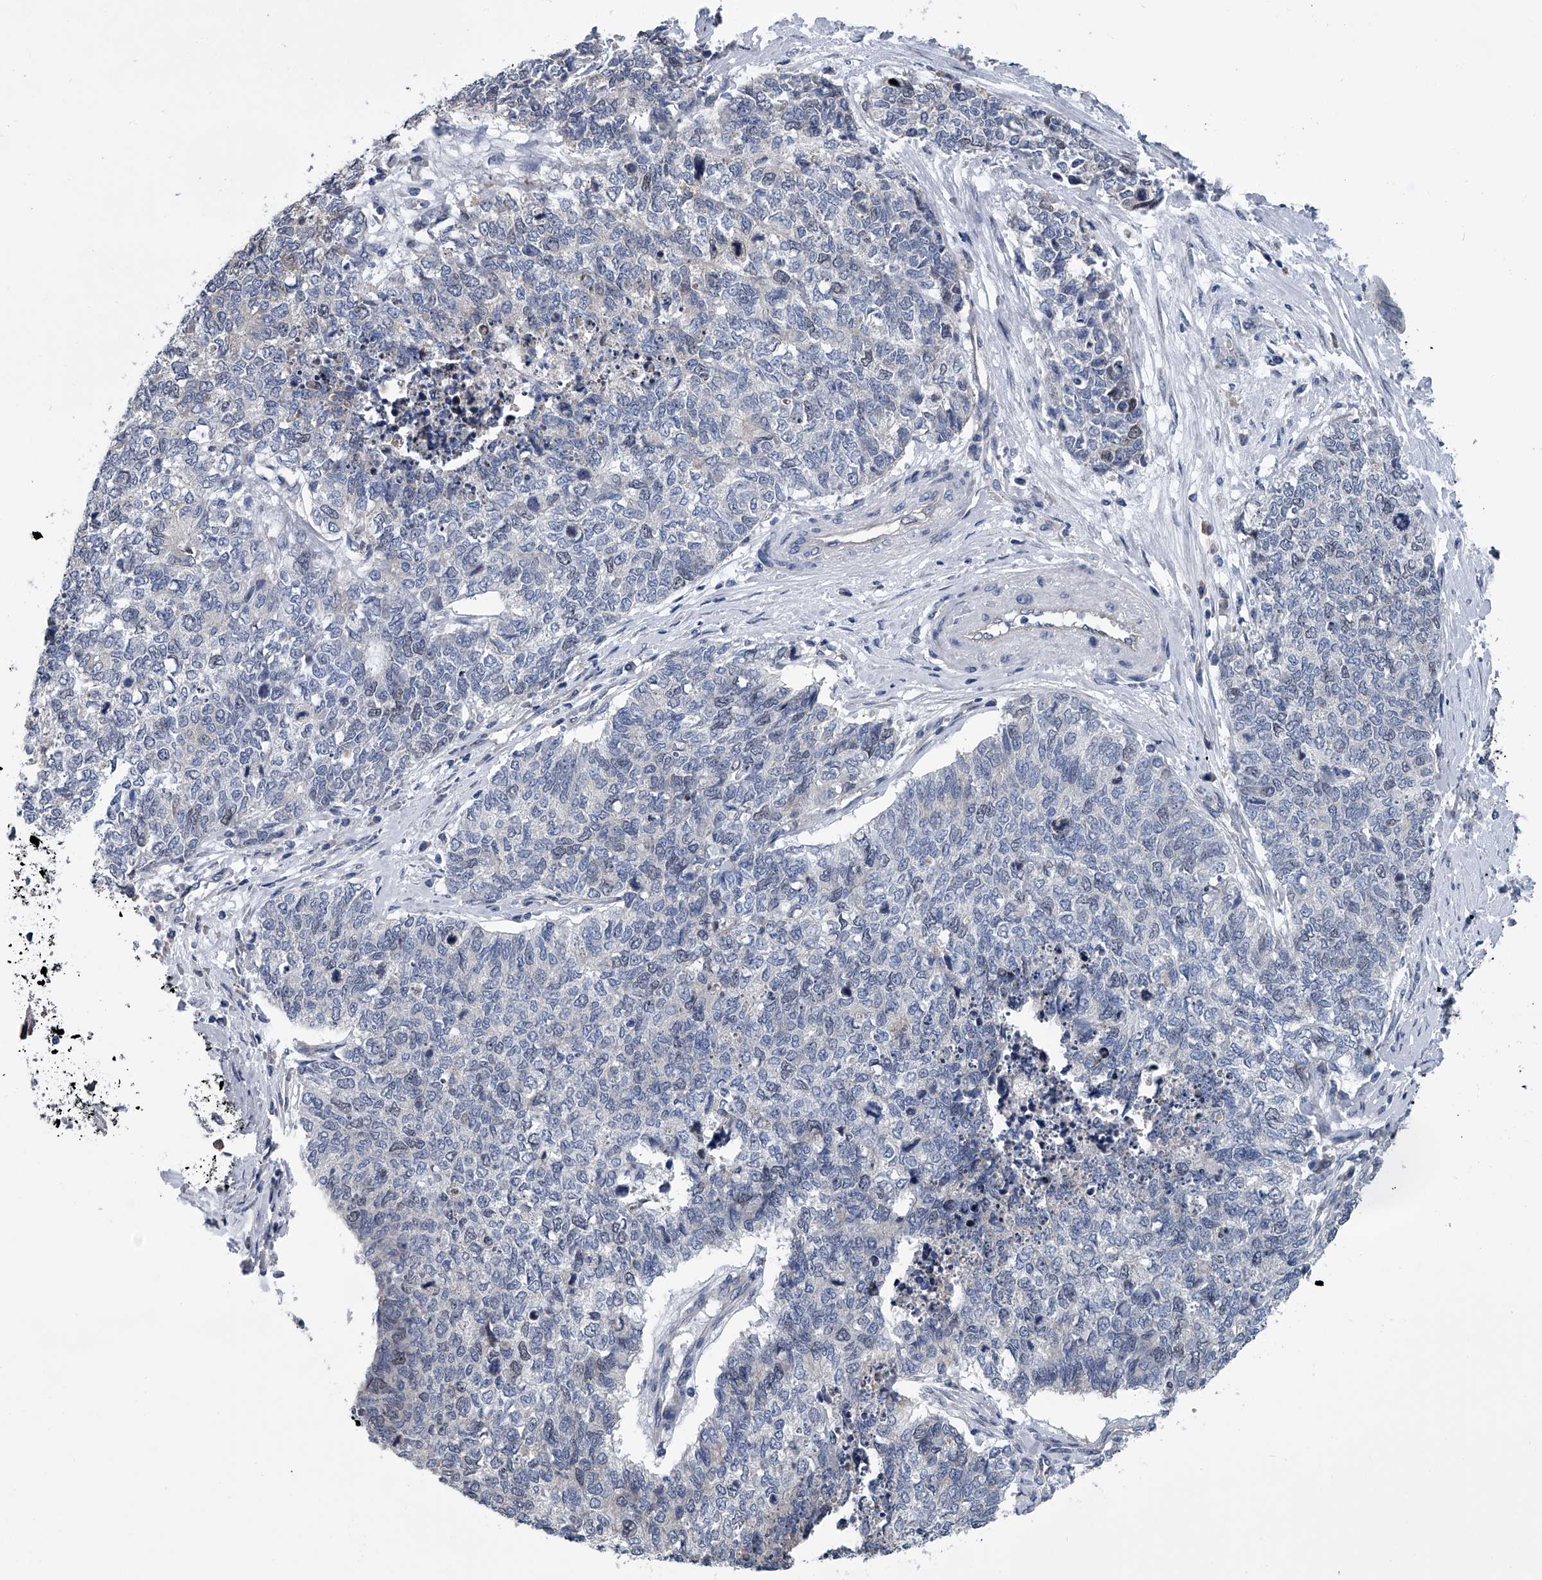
{"staining": {"intensity": "negative", "quantity": "none", "location": "none"}, "tissue": "cervical cancer", "cell_type": "Tumor cells", "image_type": "cancer", "snomed": [{"axis": "morphology", "description": "Squamous cell carcinoma, NOS"}, {"axis": "topography", "description": "Cervix"}], "caption": "A micrograph of human cervical cancer (squamous cell carcinoma) is negative for staining in tumor cells.", "gene": "ABCG1", "patient": {"sex": "female", "age": 63}}